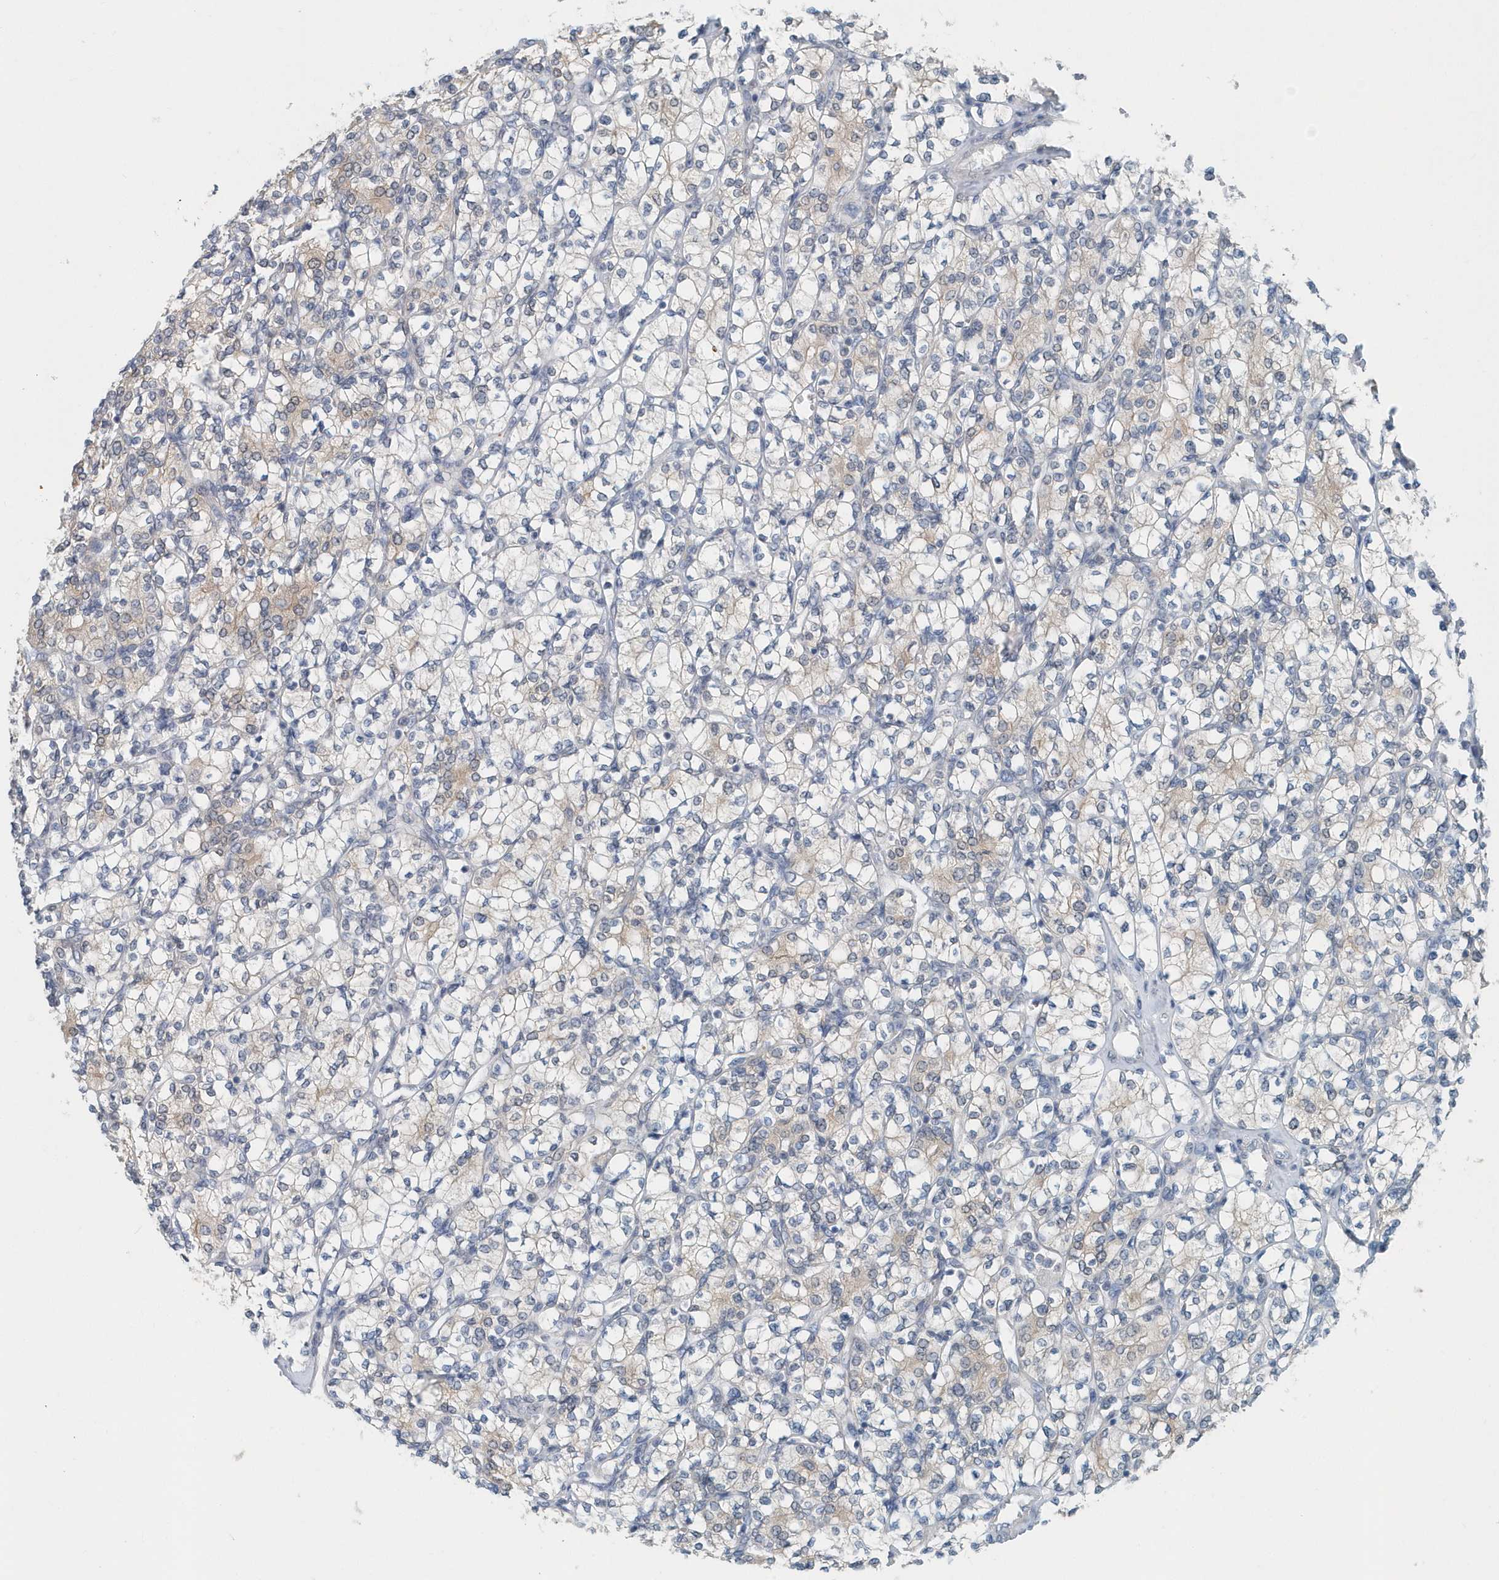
{"staining": {"intensity": "weak", "quantity": "<25%", "location": "cytoplasmic/membranous"}, "tissue": "renal cancer", "cell_type": "Tumor cells", "image_type": "cancer", "snomed": [{"axis": "morphology", "description": "Adenocarcinoma, NOS"}, {"axis": "topography", "description": "Kidney"}], "caption": "Tumor cells show no significant protein expression in adenocarcinoma (renal). (DAB immunohistochemistry (IHC), high magnification).", "gene": "PFN2", "patient": {"sex": "male", "age": 77}}